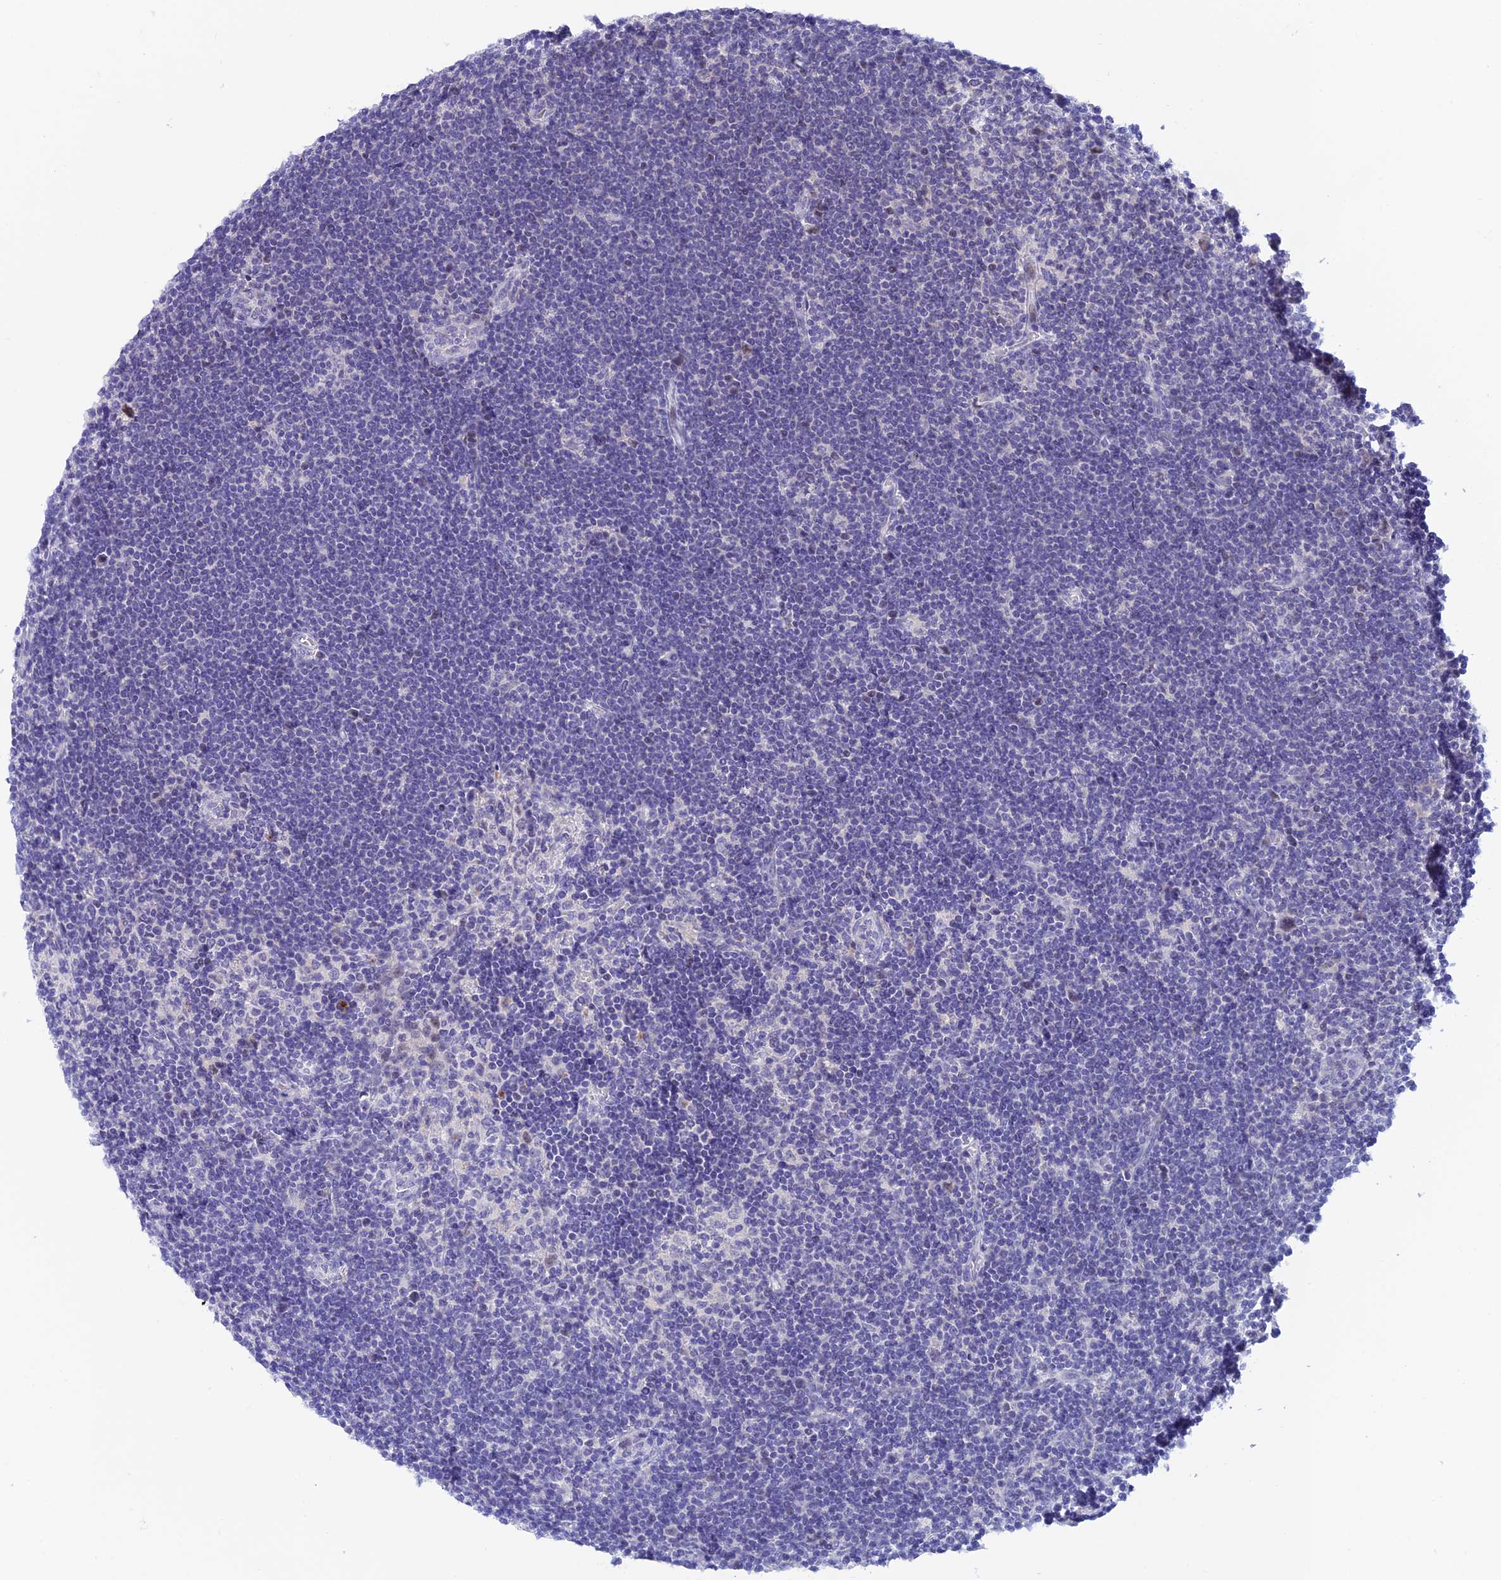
{"staining": {"intensity": "negative", "quantity": "none", "location": "none"}, "tissue": "lymphoma", "cell_type": "Tumor cells", "image_type": "cancer", "snomed": [{"axis": "morphology", "description": "Hodgkin's disease, NOS"}, {"axis": "topography", "description": "Lymph node"}], "caption": "There is no significant positivity in tumor cells of Hodgkin's disease. The staining was performed using DAB to visualize the protein expression in brown, while the nuclei were stained in blue with hematoxylin (Magnification: 20x).", "gene": "RASGEF1B", "patient": {"sex": "female", "age": 57}}